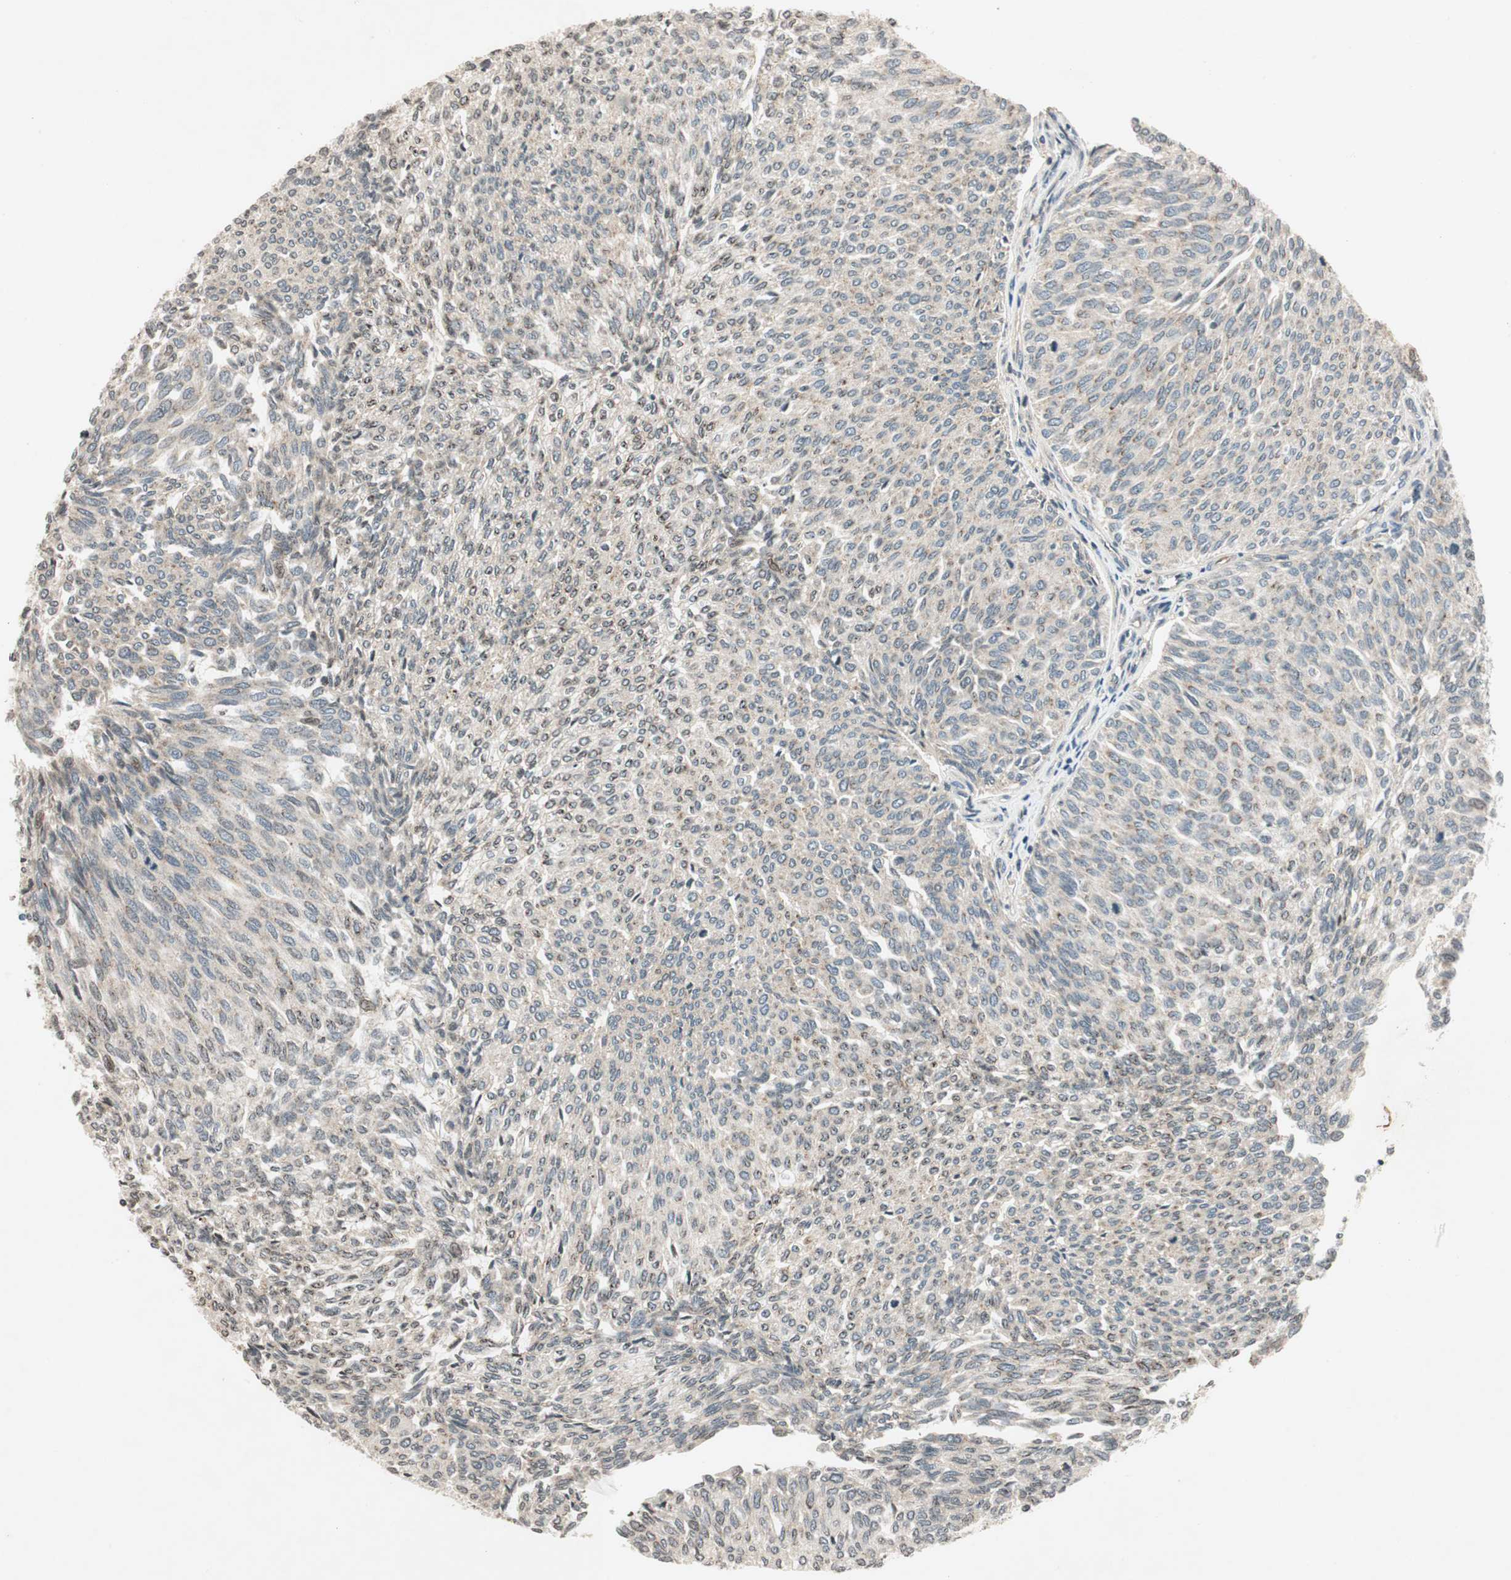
{"staining": {"intensity": "weak", "quantity": "<25%", "location": "cytoplasmic/membranous"}, "tissue": "urothelial cancer", "cell_type": "Tumor cells", "image_type": "cancer", "snomed": [{"axis": "morphology", "description": "Urothelial carcinoma, Low grade"}, {"axis": "topography", "description": "Urinary bladder"}], "caption": "DAB immunohistochemical staining of urothelial cancer exhibits no significant positivity in tumor cells. (Stains: DAB (3,3'-diaminobenzidine) immunohistochemistry with hematoxylin counter stain, Microscopy: brightfield microscopy at high magnification).", "gene": "GCLM", "patient": {"sex": "female", "age": 79}}